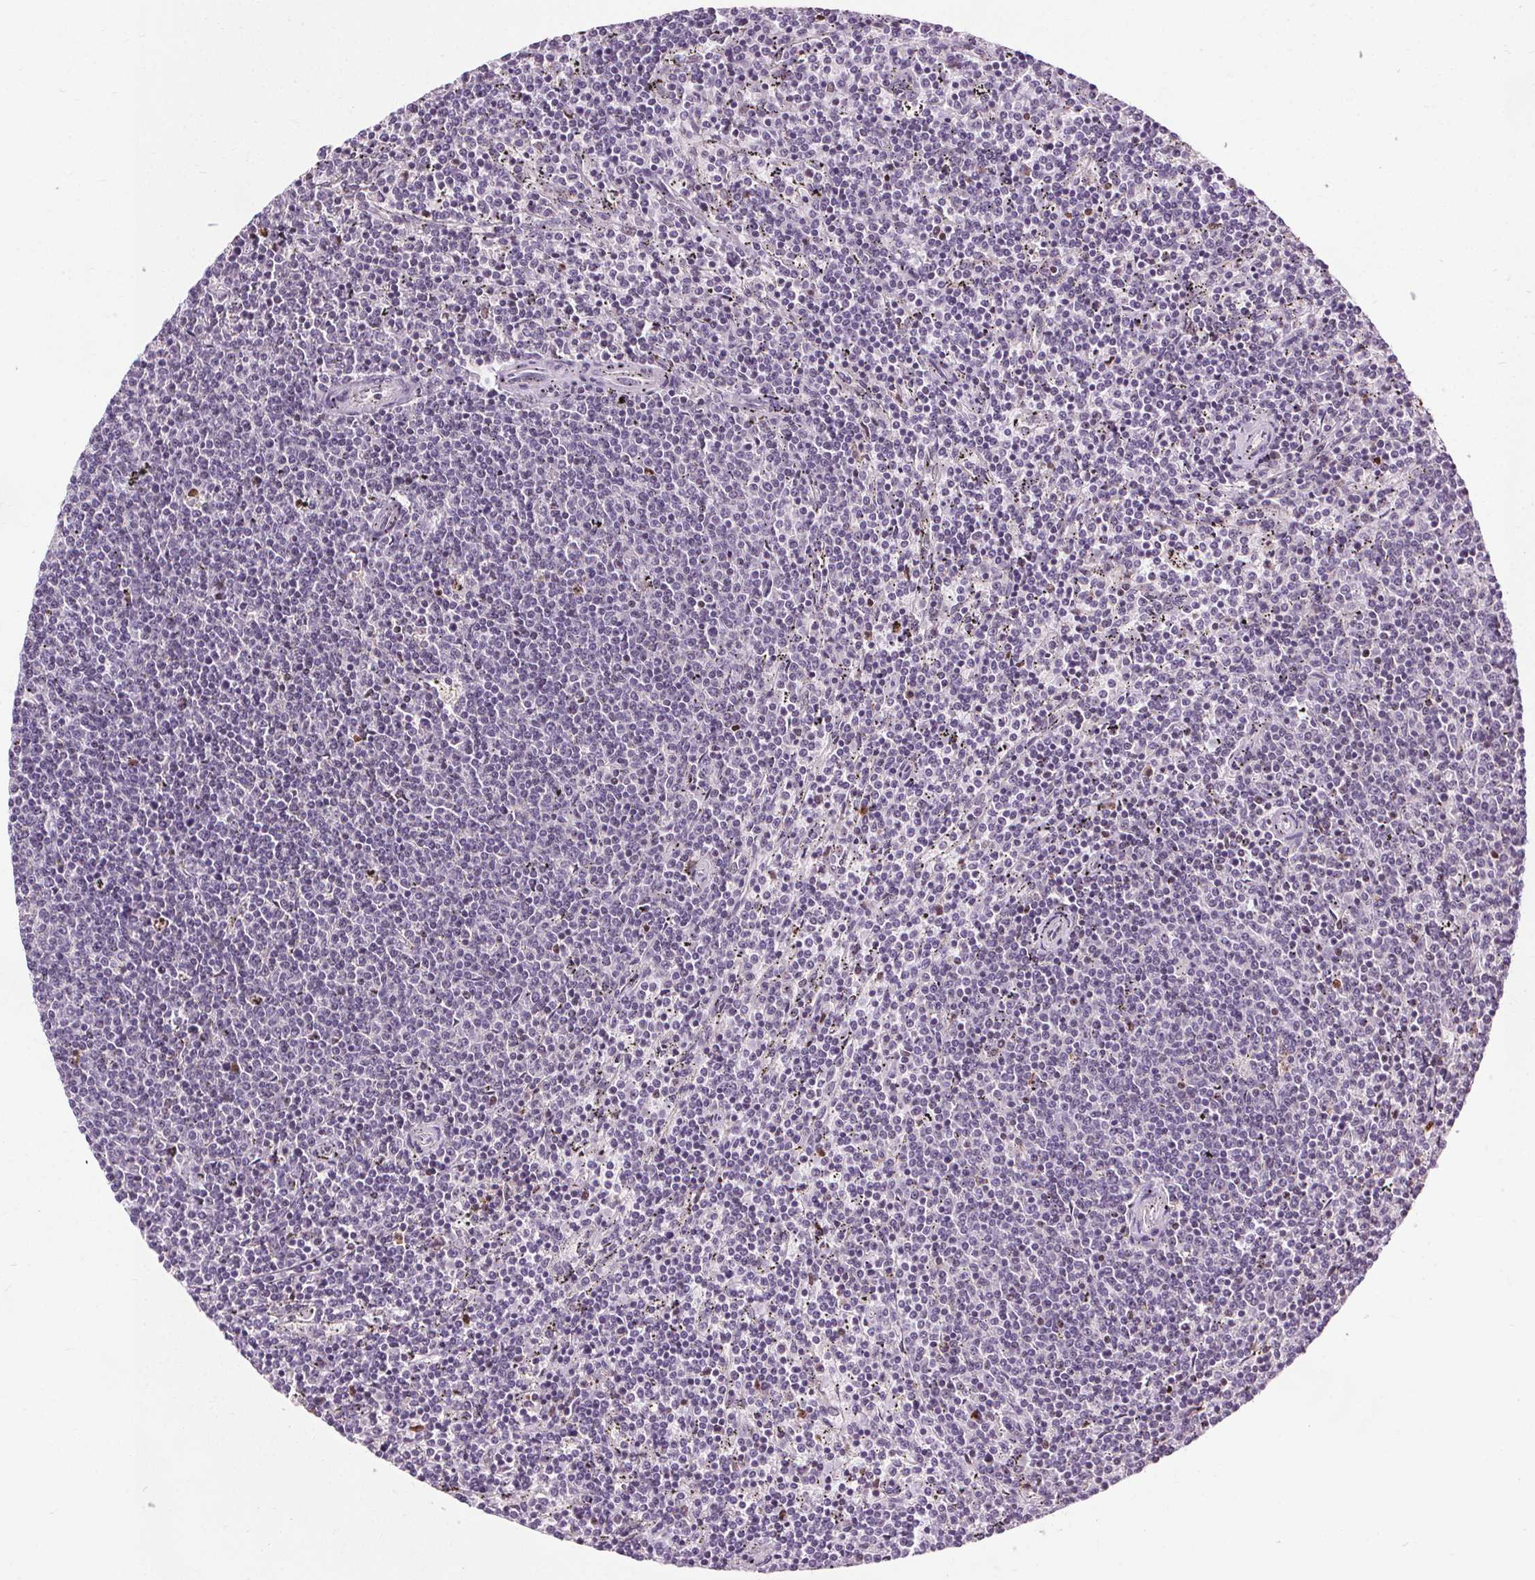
{"staining": {"intensity": "negative", "quantity": "none", "location": "none"}, "tissue": "lymphoma", "cell_type": "Tumor cells", "image_type": "cancer", "snomed": [{"axis": "morphology", "description": "Malignant lymphoma, non-Hodgkin's type, Low grade"}, {"axis": "topography", "description": "Spleen"}], "caption": "A high-resolution micrograph shows immunohistochemistry staining of low-grade malignant lymphoma, non-Hodgkin's type, which shows no significant staining in tumor cells.", "gene": "CEBPA", "patient": {"sex": "female", "age": 50}}